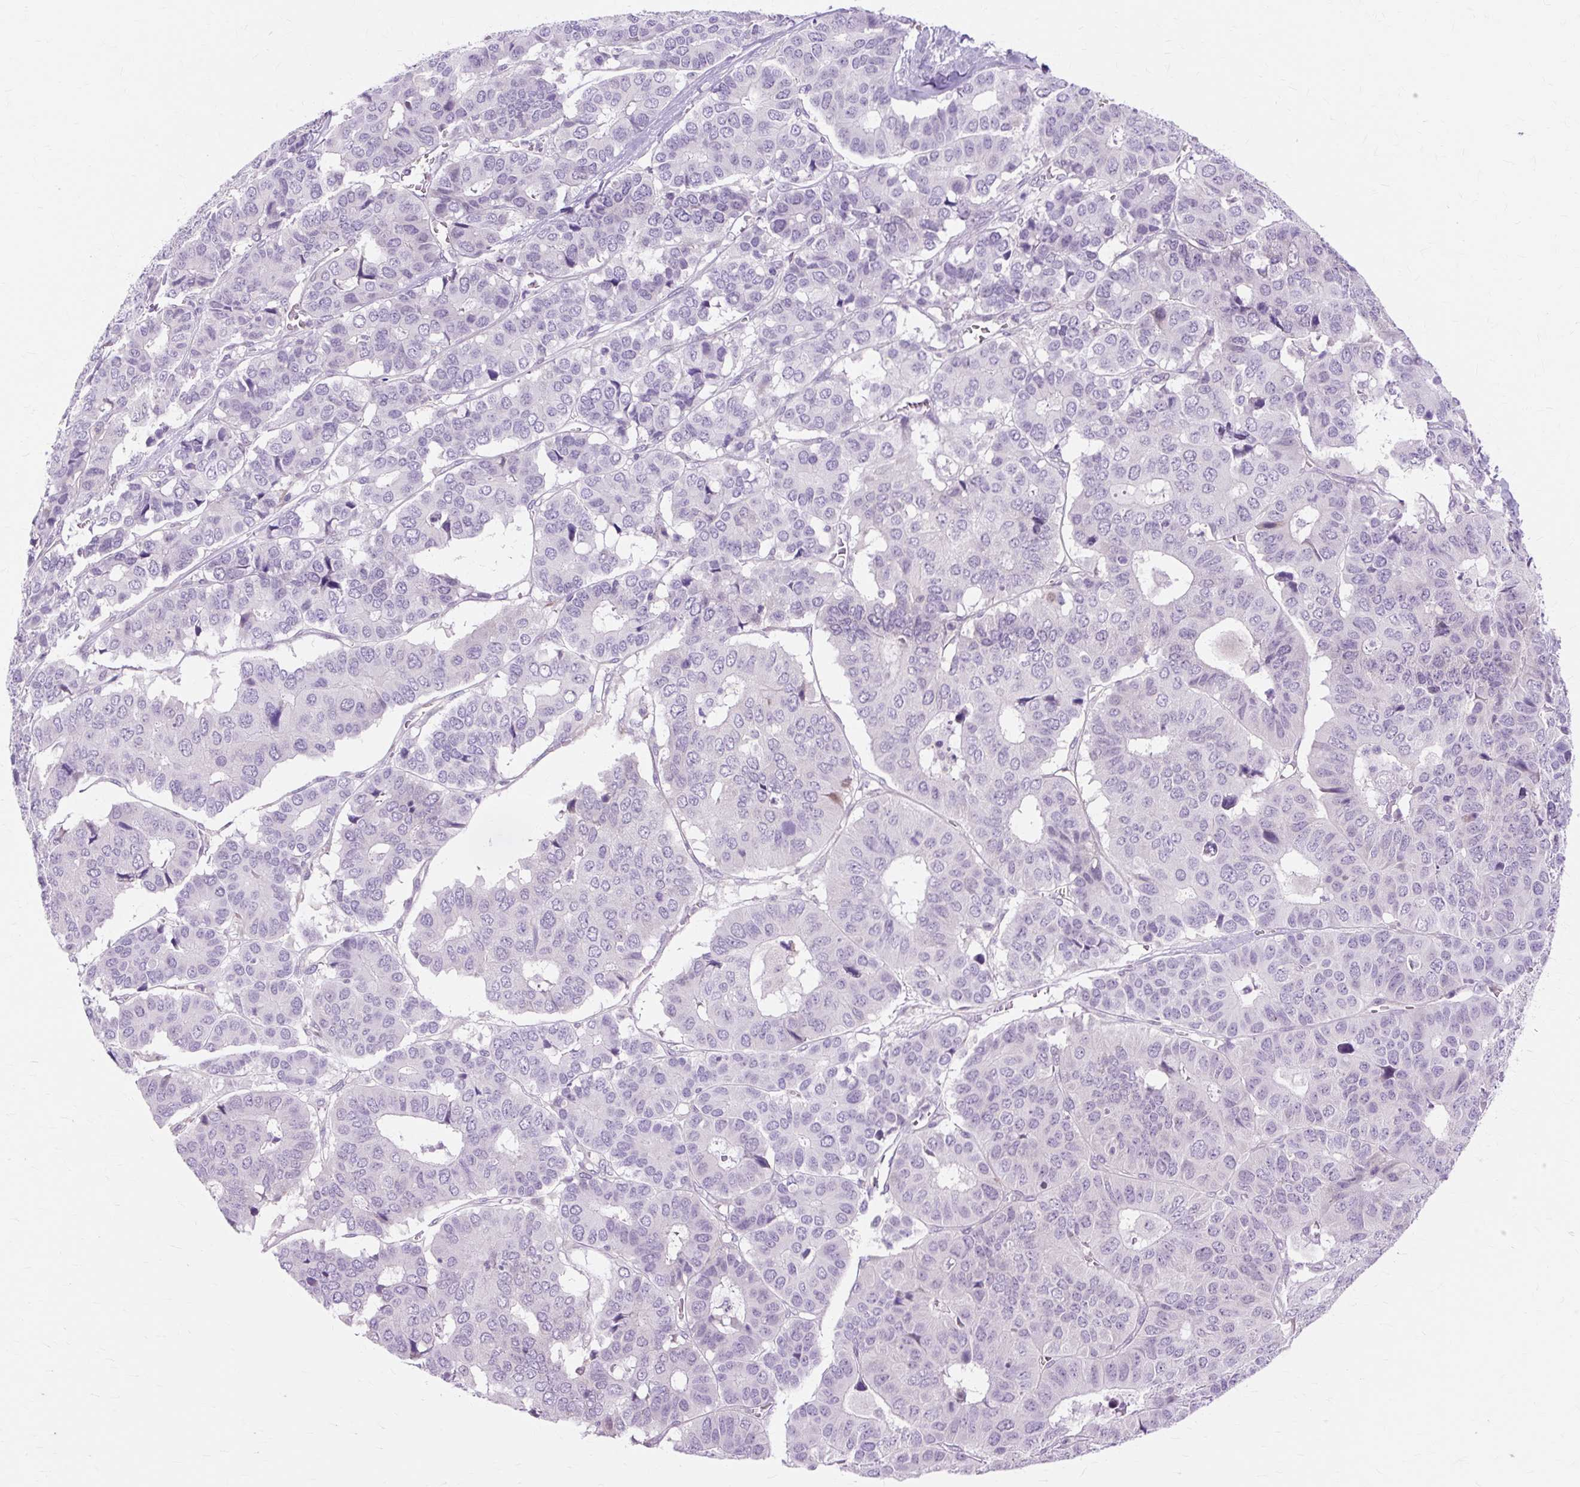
{"staining": {"intensity": "negative", "quantity": "none", "location": "none"}, "tissue": "pancreatic cancer", "cell_type": "Tumor cells", "image_type": "cancer", "snomed": [{"axis": "morphology", "description": "Adenocarcinoma, NOS"}, {"axis": "topography", "description": "Pancreas"}], "caption": "This is an immunohistochemistry histopathology image of human pancreatic cancer (adenocarcinoma). There is no positivity in tumor cells.", "gene": "ZNF35", "patient": {"sex": "male", "age": 50}}